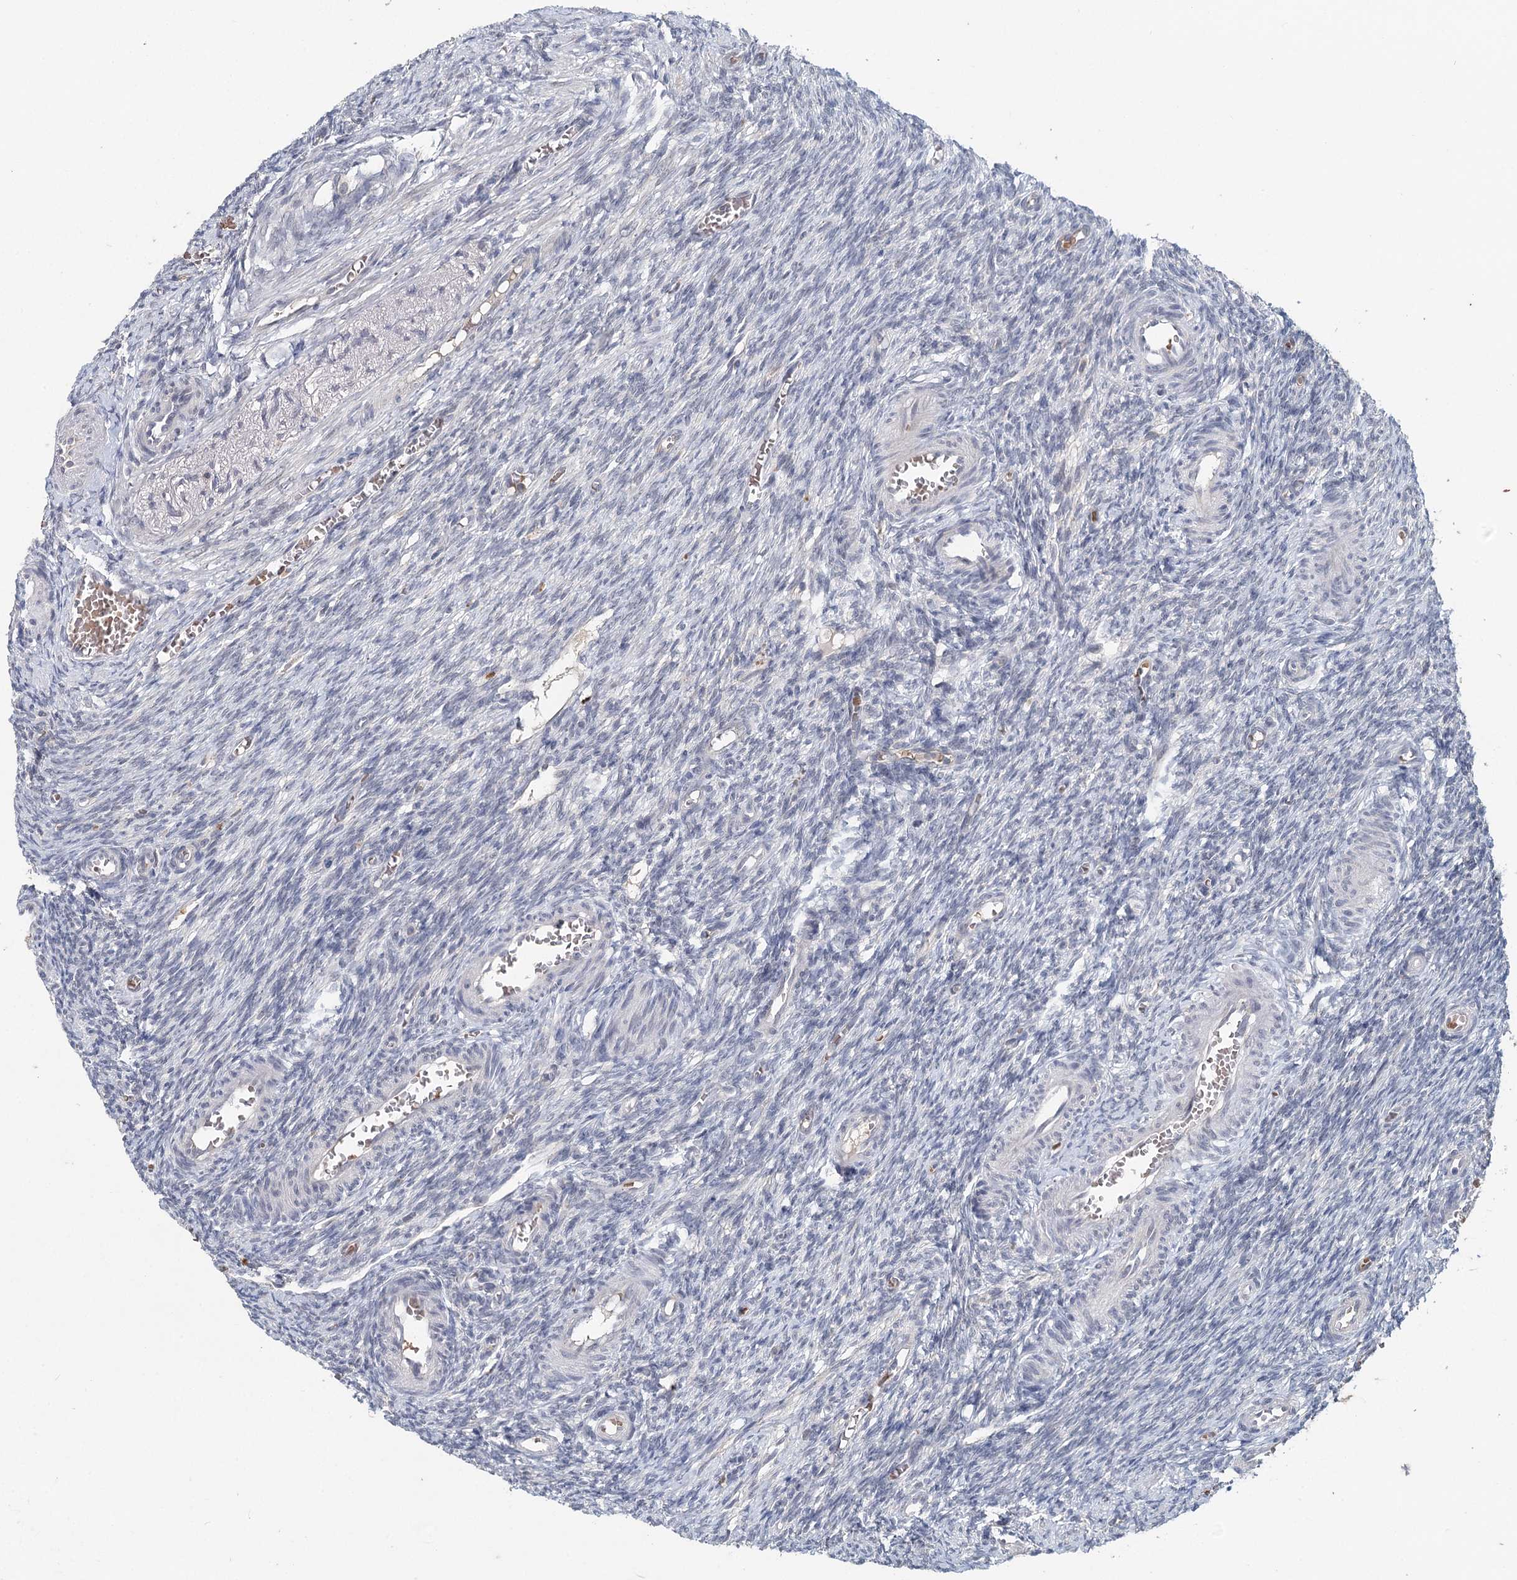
{"staining": {"intensity": "negative", "quantity": "none", "location": "none"}, "tissue": "ovary", "cell_type": "Follicle cells", "image_type": "normal", "snomed": [{"axis": "morphology", "description": "Normal tissue, NOS"}, {"axis": "topography", "description": "Ovary"}], "caption": "Human ovary stained for a protein using immunohistochemistry displays no expression in follicle cells.", "gene": "FBXO7", "patient": {"sex": "female", "age": 27}}